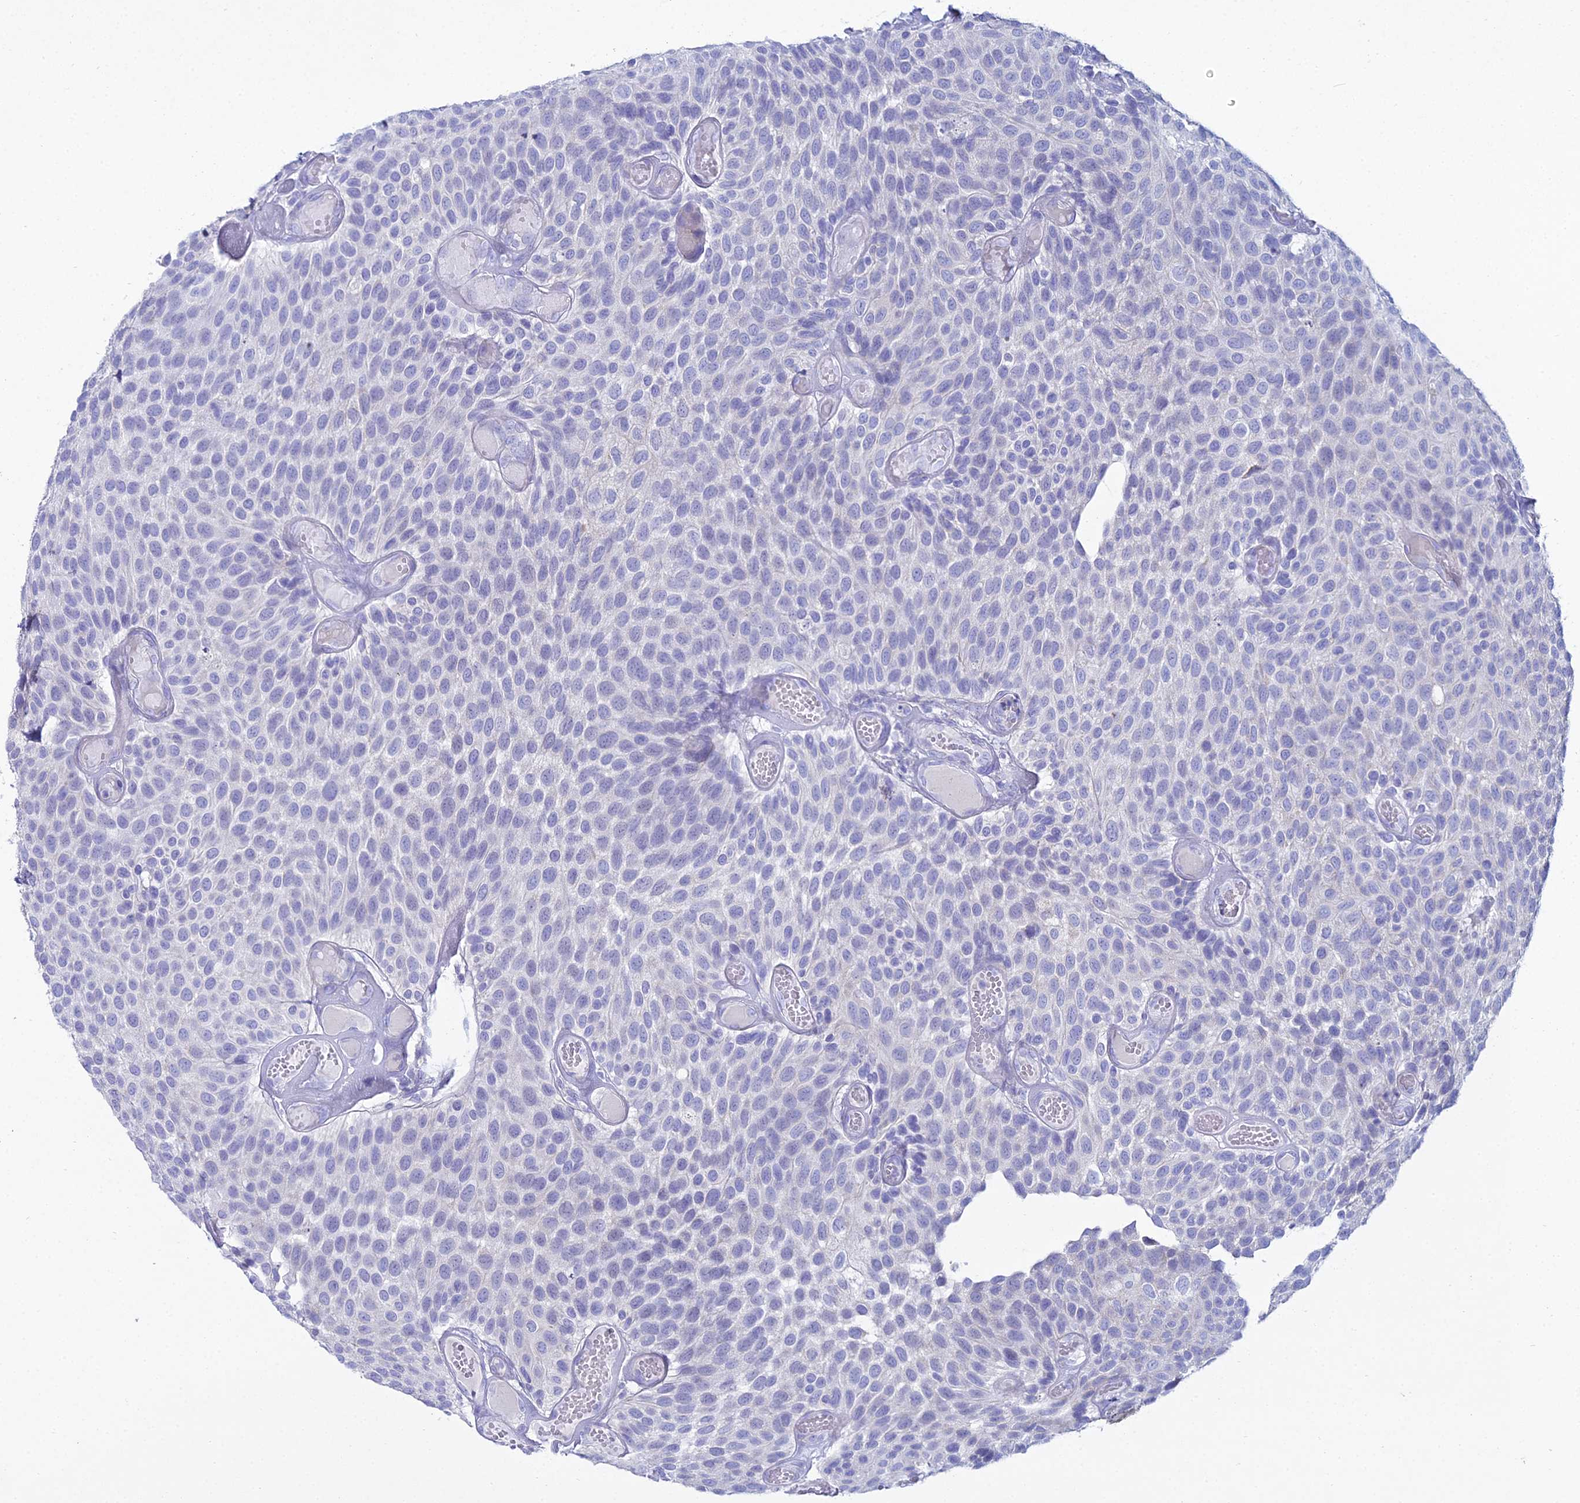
{"staining": {"intensity": "negative", "quantity": "none", "location": "none"}, "tissue": "urothelial cancer", "cell_type": "Tumor cells", "image_type": "cancer", "snomed": [{"axis": "morphology", "description": "Urothelial carcinoma, Low grade"}, {"axis": "topography", "description": "Urinary bladder"}], "caption": "Immunohistochemical staining of human urothelial cancer exhibits no significant positivity in tumor cells.", "gene": "DHX34", "patient": {"sex": "male", "age": 89}}